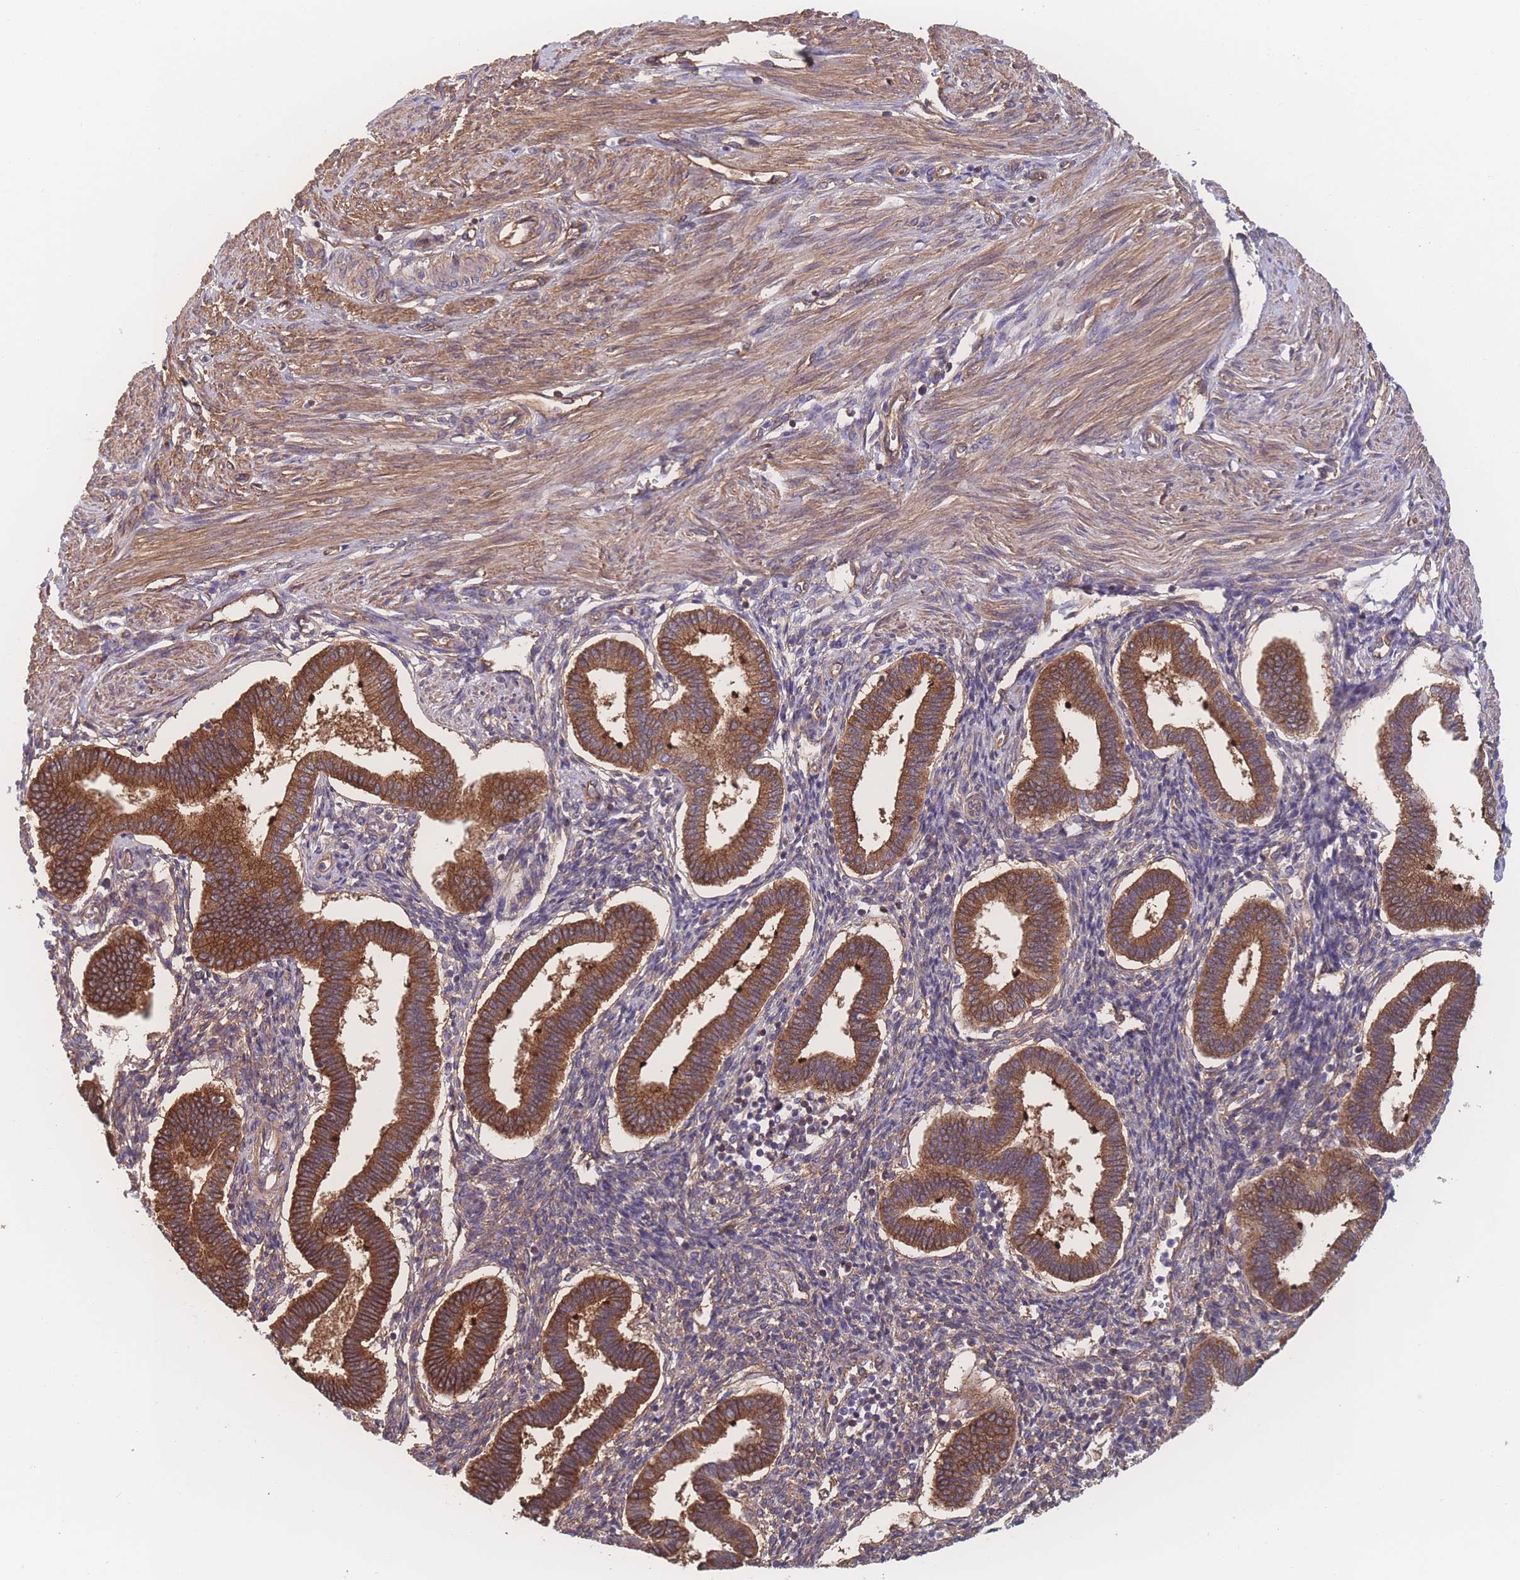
{"staining": {"intensity": "weak", "quantity": ">75%", "location": "cytoplasmic/membranous"}, "tissue": "endometrium", "cell_type": "Cells in endometrial stroma", "image_type": "normal", "snomed": [{"axis": "morphology", "description": "Normal tissue, NOS"}, {"axis": "topography", "description": "Endometrium"}], "caption": "This photomicrograph demonstrates immunohistochemistry staining of unremarkable endometrium, with low weak cytoplasmic/membranous staining in approximately >75% of cells in endometrial stroma.", "gene": "CFAP97", "patient": {"sex": "female", "age": 24}}